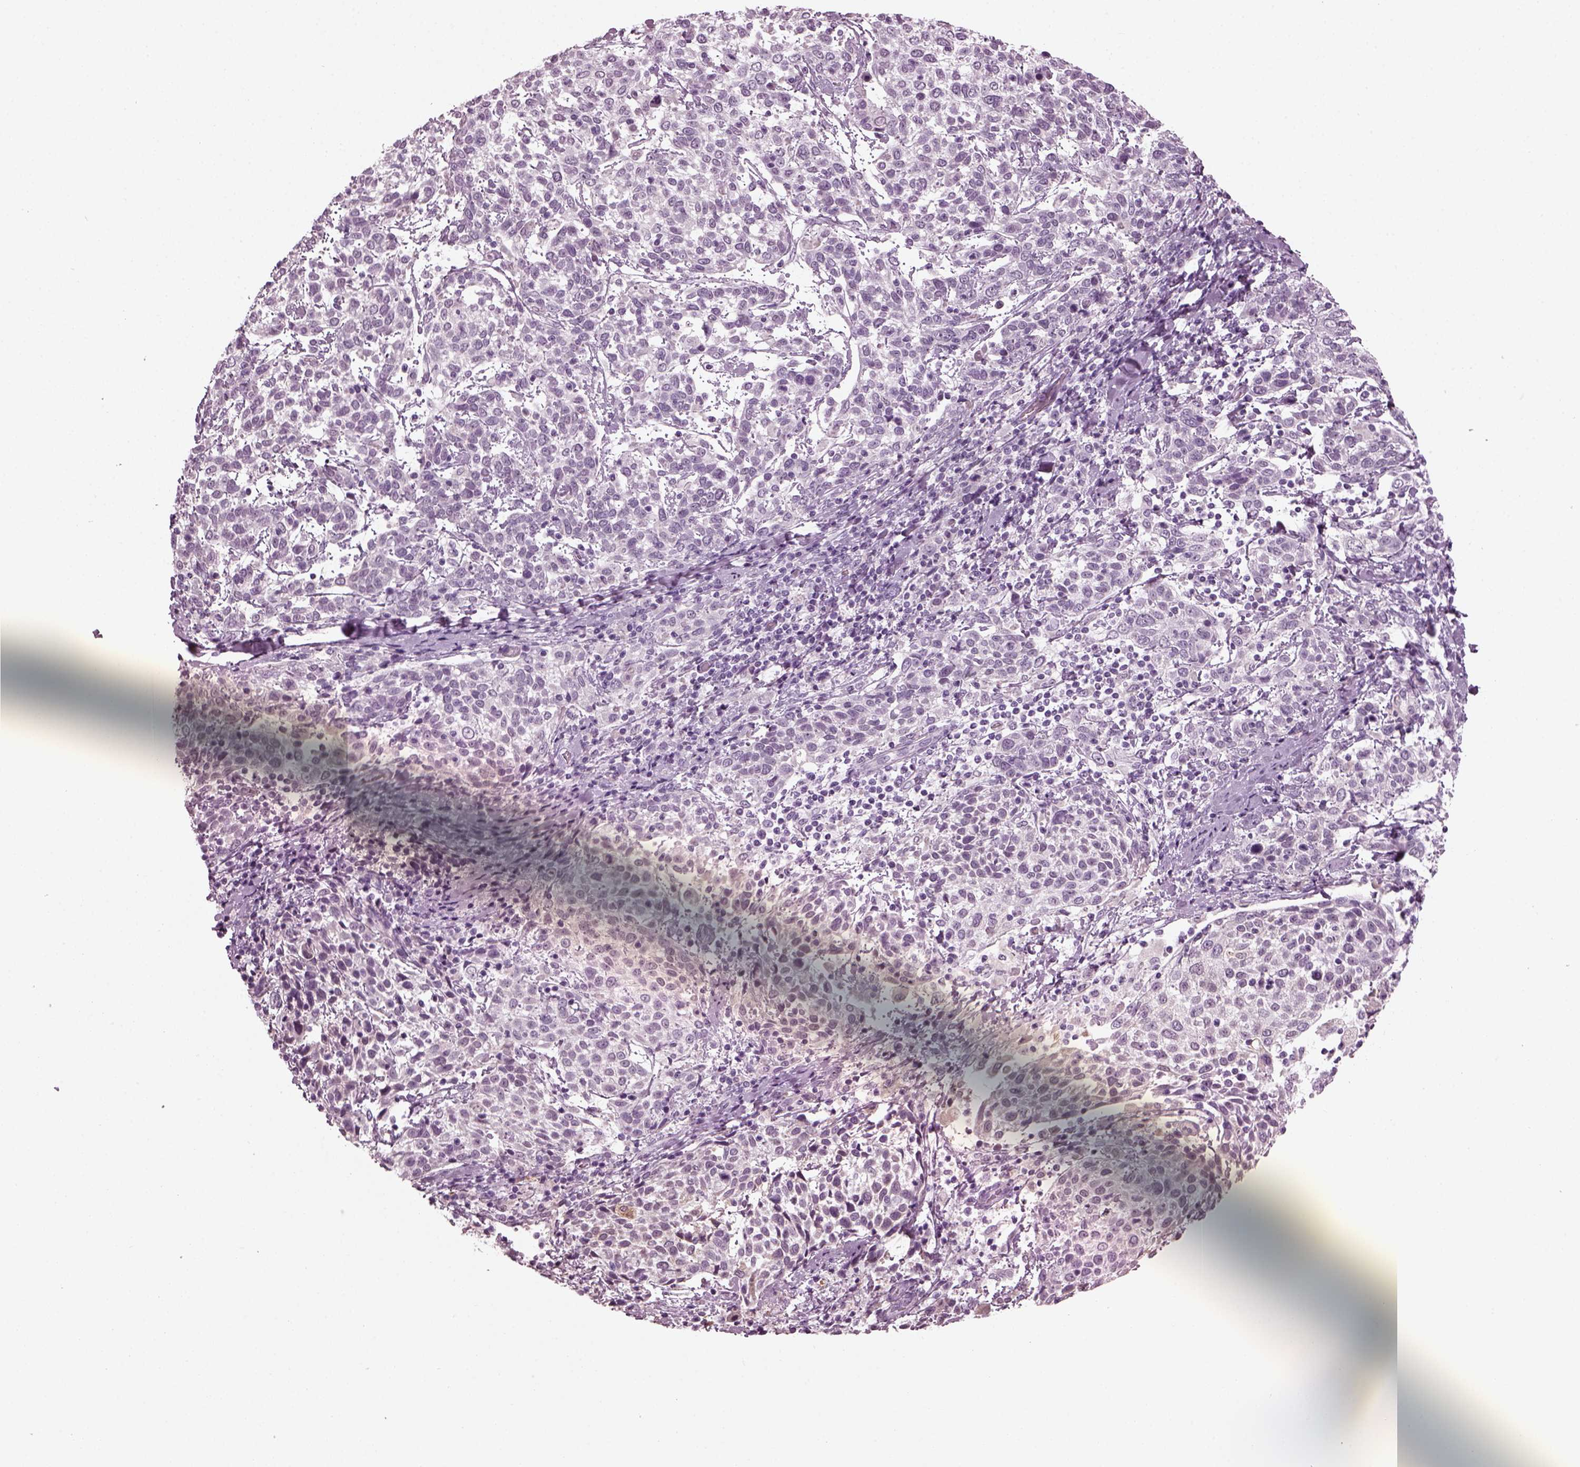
{"staining": {"intensity": "negative", "quantity": "none", "location": "none"}, "tissue": "cervical cancer", "cell_type": "Tumor cells", "image_type": "cancer", "snomed": [{"axis": "morphology", "description": "Squamous cell carcinoma, NOS"}, {"axis": "topography", "description": "Cervix"}], "caption": "Immunohistochemistry (IHC) of human cervical cancer reveals no expression in tumor cells.", "gene": "SLC6A17", "patient": {"sex": "female", "age": 61}}